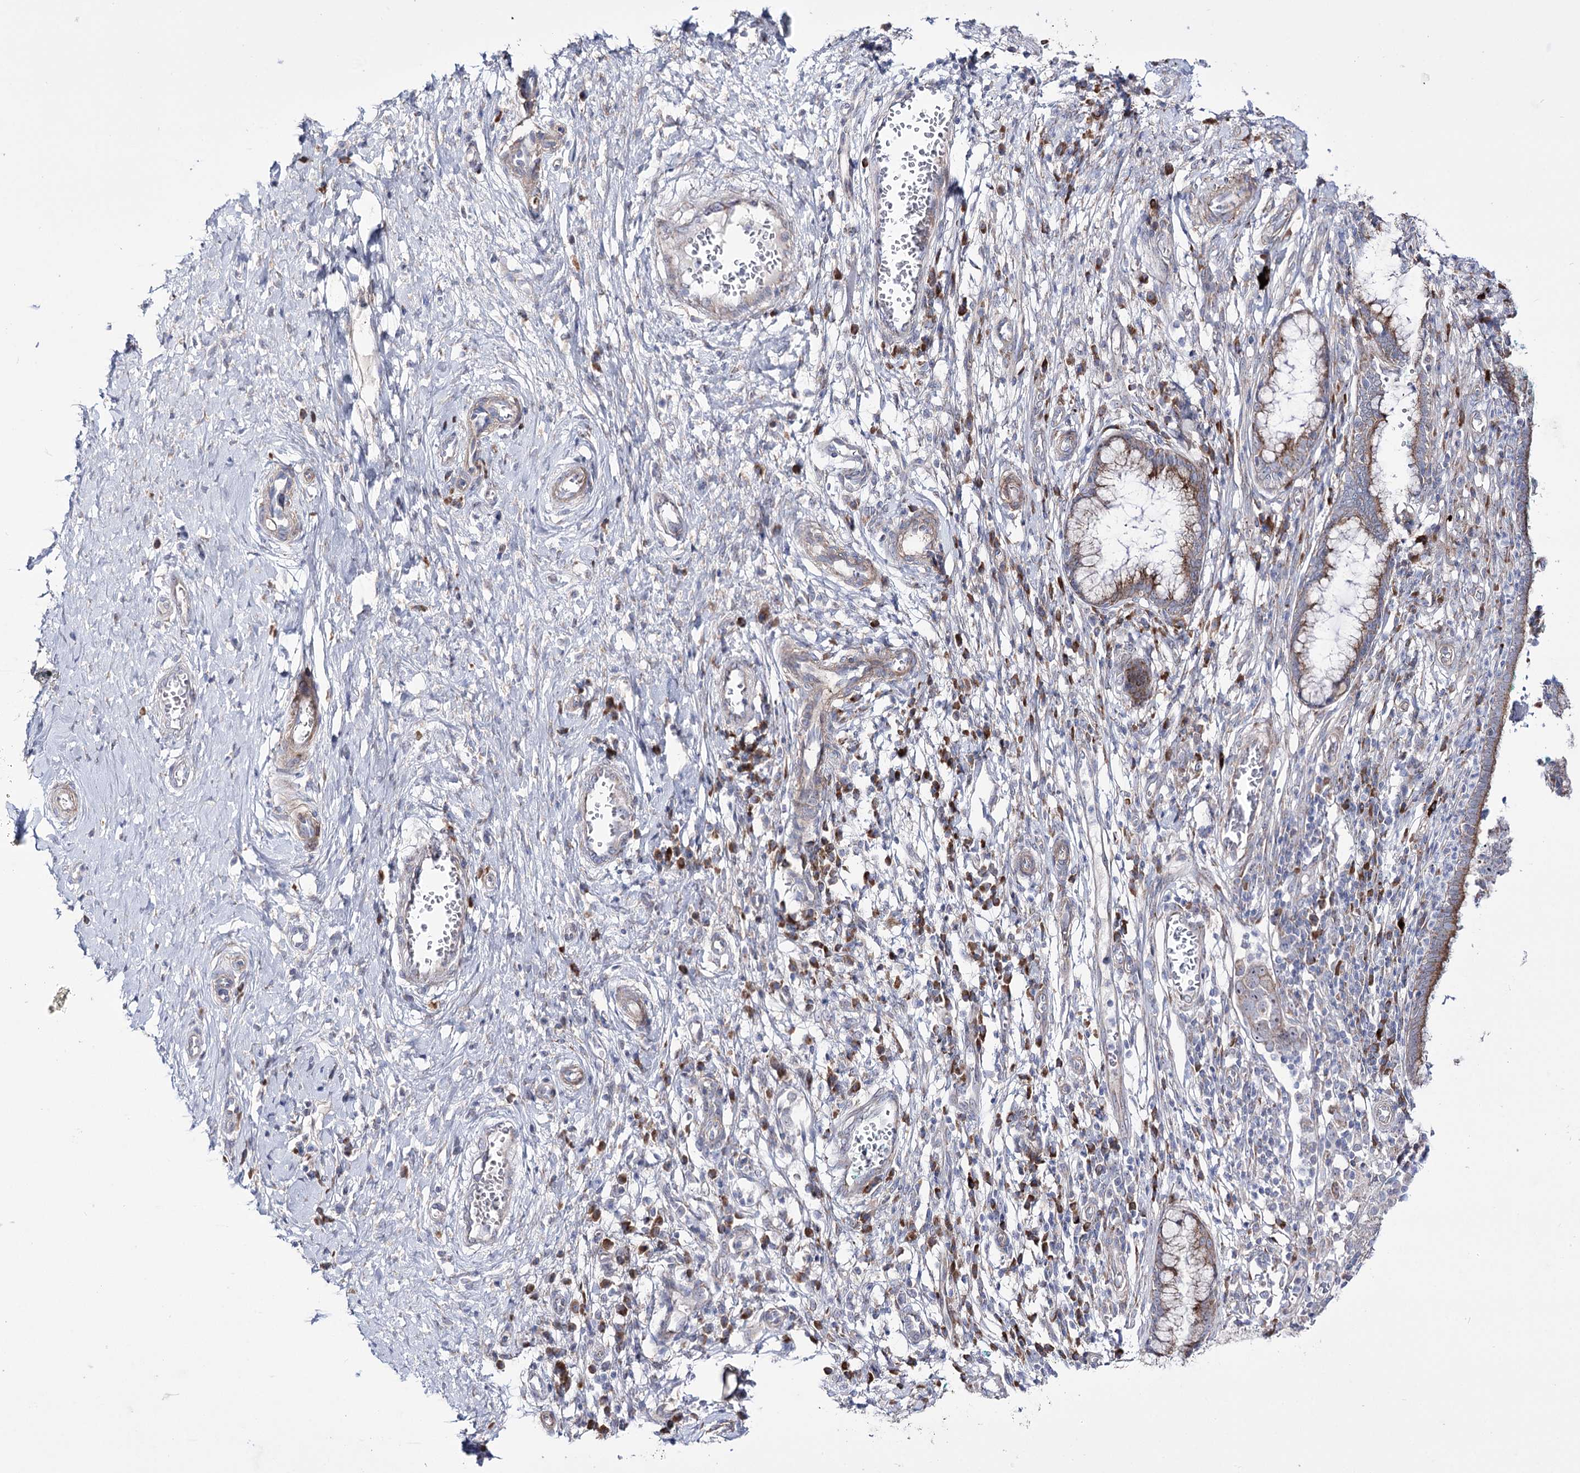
{"staining": {"intensity": "moderate", "quantity": "<25%", "location": "cytoplasmic/membranous"}, "tissue": "cervix", "cell_type": "Glandular cells", "image_type": "normal", "snomed": [{"axis": "morphology", "description": "Normal tissue, NOS"}, {"axis": "morphology", "description": "Adenocarcinoma, NOS"}, {"axis": "topography", "description": "Cervix"}], "caption": "Benign cervix displays moderate cytoplasmic/membranous staining in about <25% of glandular cells.", "gene": "METTL5", "patient": {"sex": "female", "age": 29}}